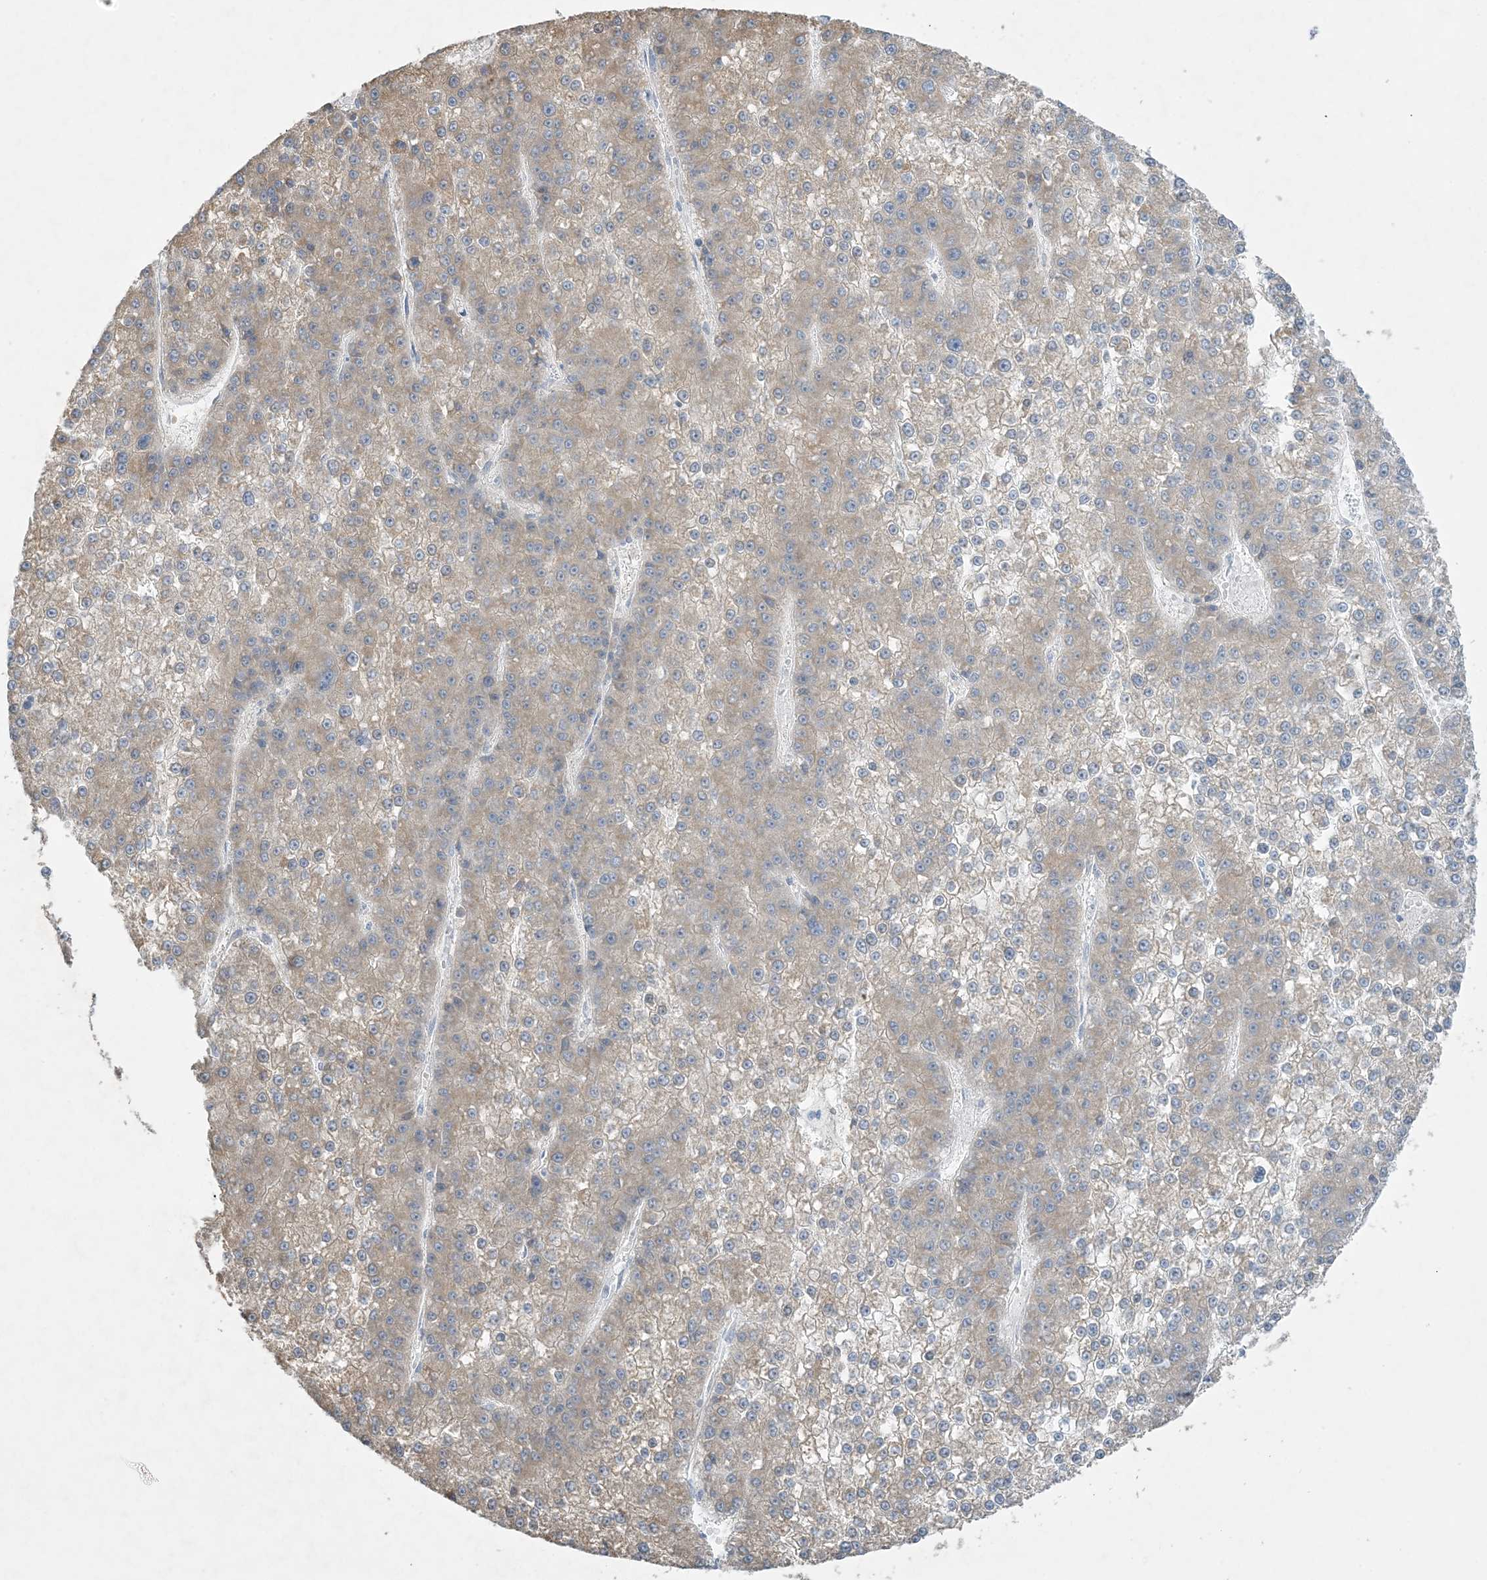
{"staining": {"intensity": "weak", "quantity": "25%-75%", "location": "cytoplasmic/membranous"}, "tissue": "liver cancer", "cell_type": "Tumor cells", "image_type": "cancer", "snomed": [{"axis": "morphology", "description": "Carcinoma, Hepatocellular, NOS"}, {"axis": "topography", "description": "Liver"}], "caption": "About 25%-75% of tumor cells in human liver hepatocellular carcinoma show weak cytoplasmic/membranous protein expression as visualized by brown immunohistochemical staining.", "gene": "MRPS18A", "patient": {"sex": "female", "age": 73}}